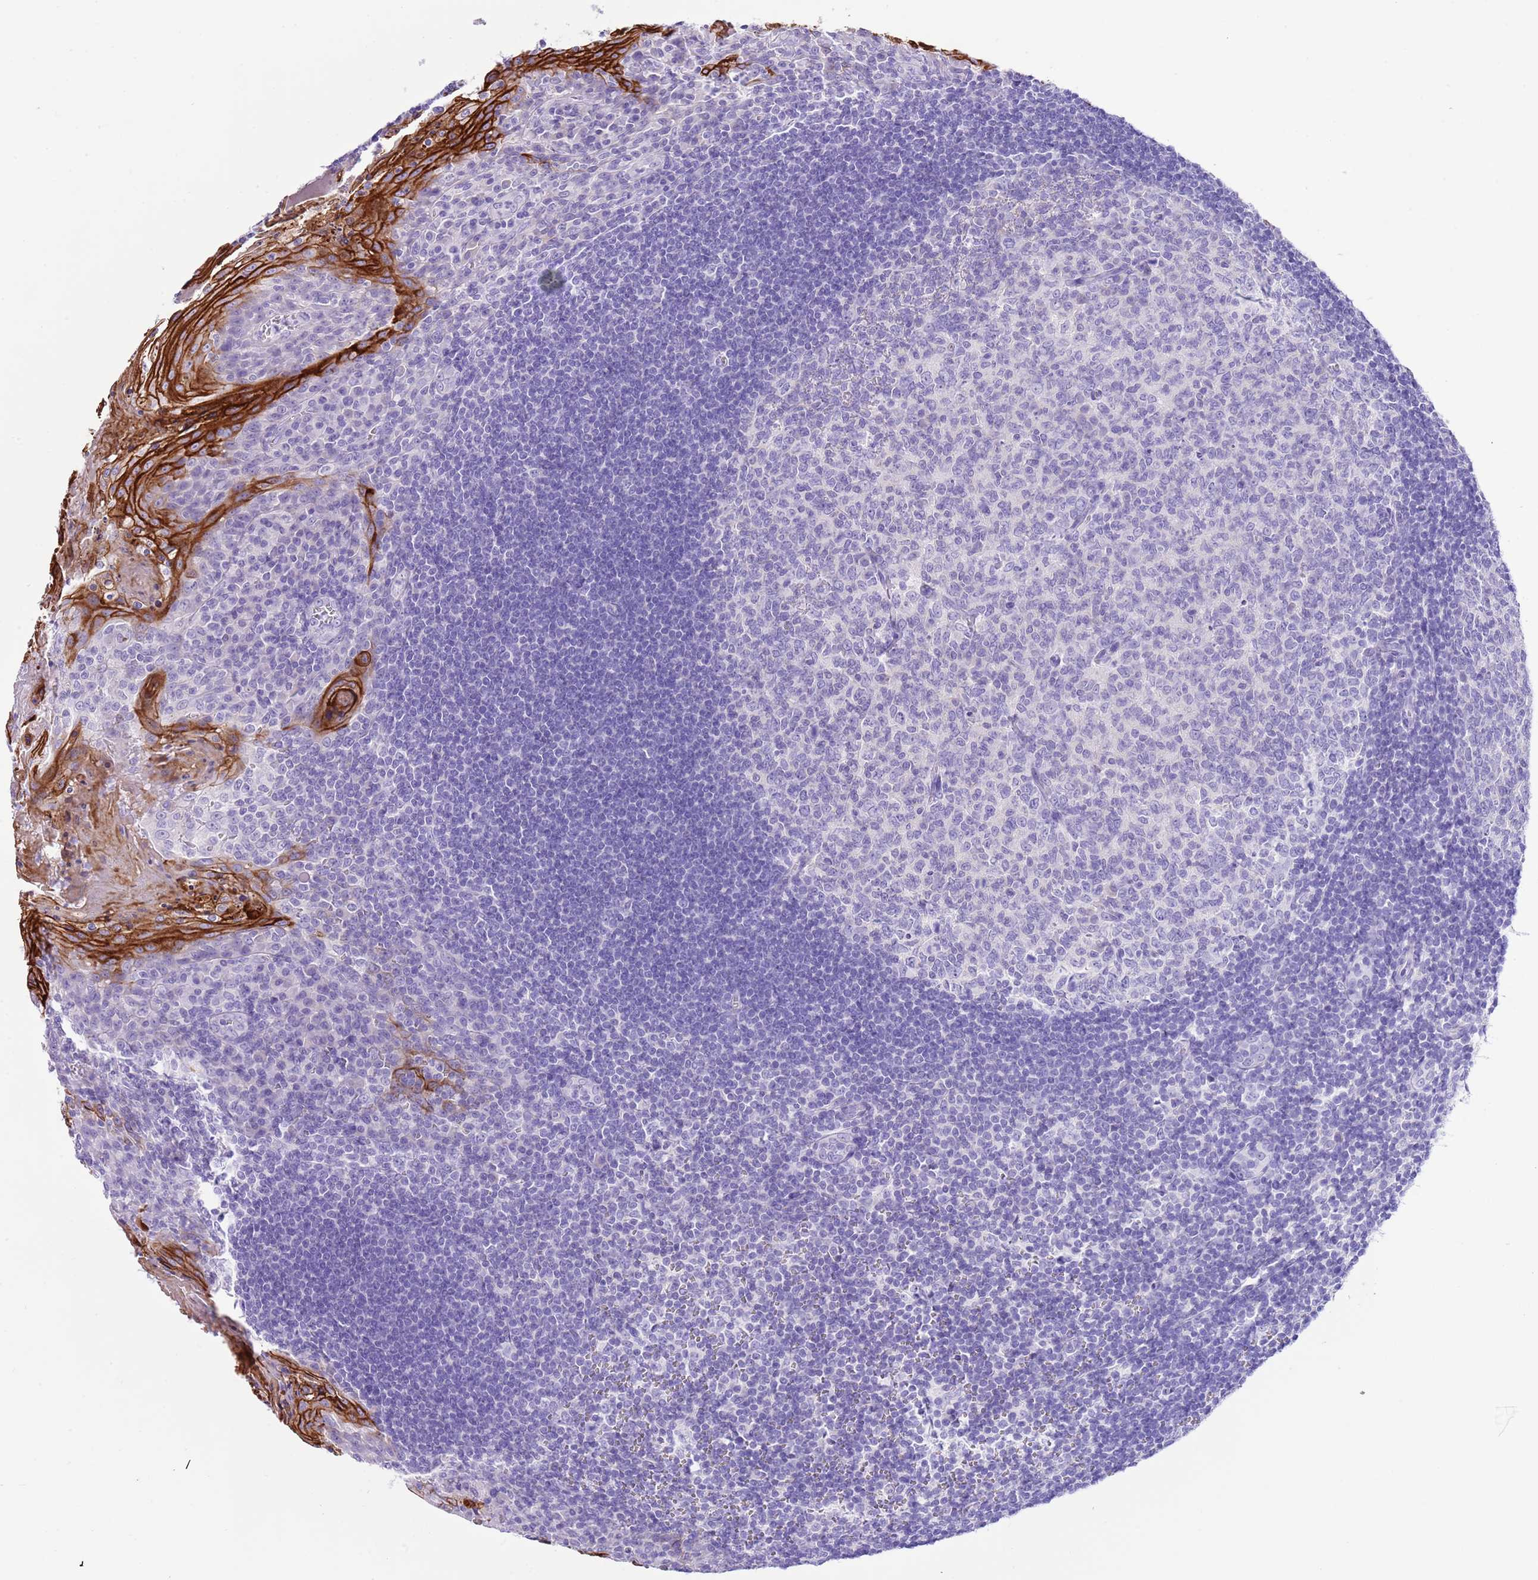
{"staining": {"intensity": "negative", "quantity": "none", "location": "none"}, "tissue": "tonsil", "cell_type": "Germinal center cells", "image_type": "normal", "snomed": [{"axis": "morphology", "description": "Normal tissue, NOS"}, {"axis": "topography", "description": "Tonsil"}], "caption": "This photomicrograph is of unremarkable tonsil stained with IHC to label a protein in brown with the nuclei are counter-stained blue. There is no staining in germinal center cells. (DAB immunohistochemistry with hematoxylin counter stain).", "gene": "TBC1D10B", "patient": {"sex": "male", "age": 27}}